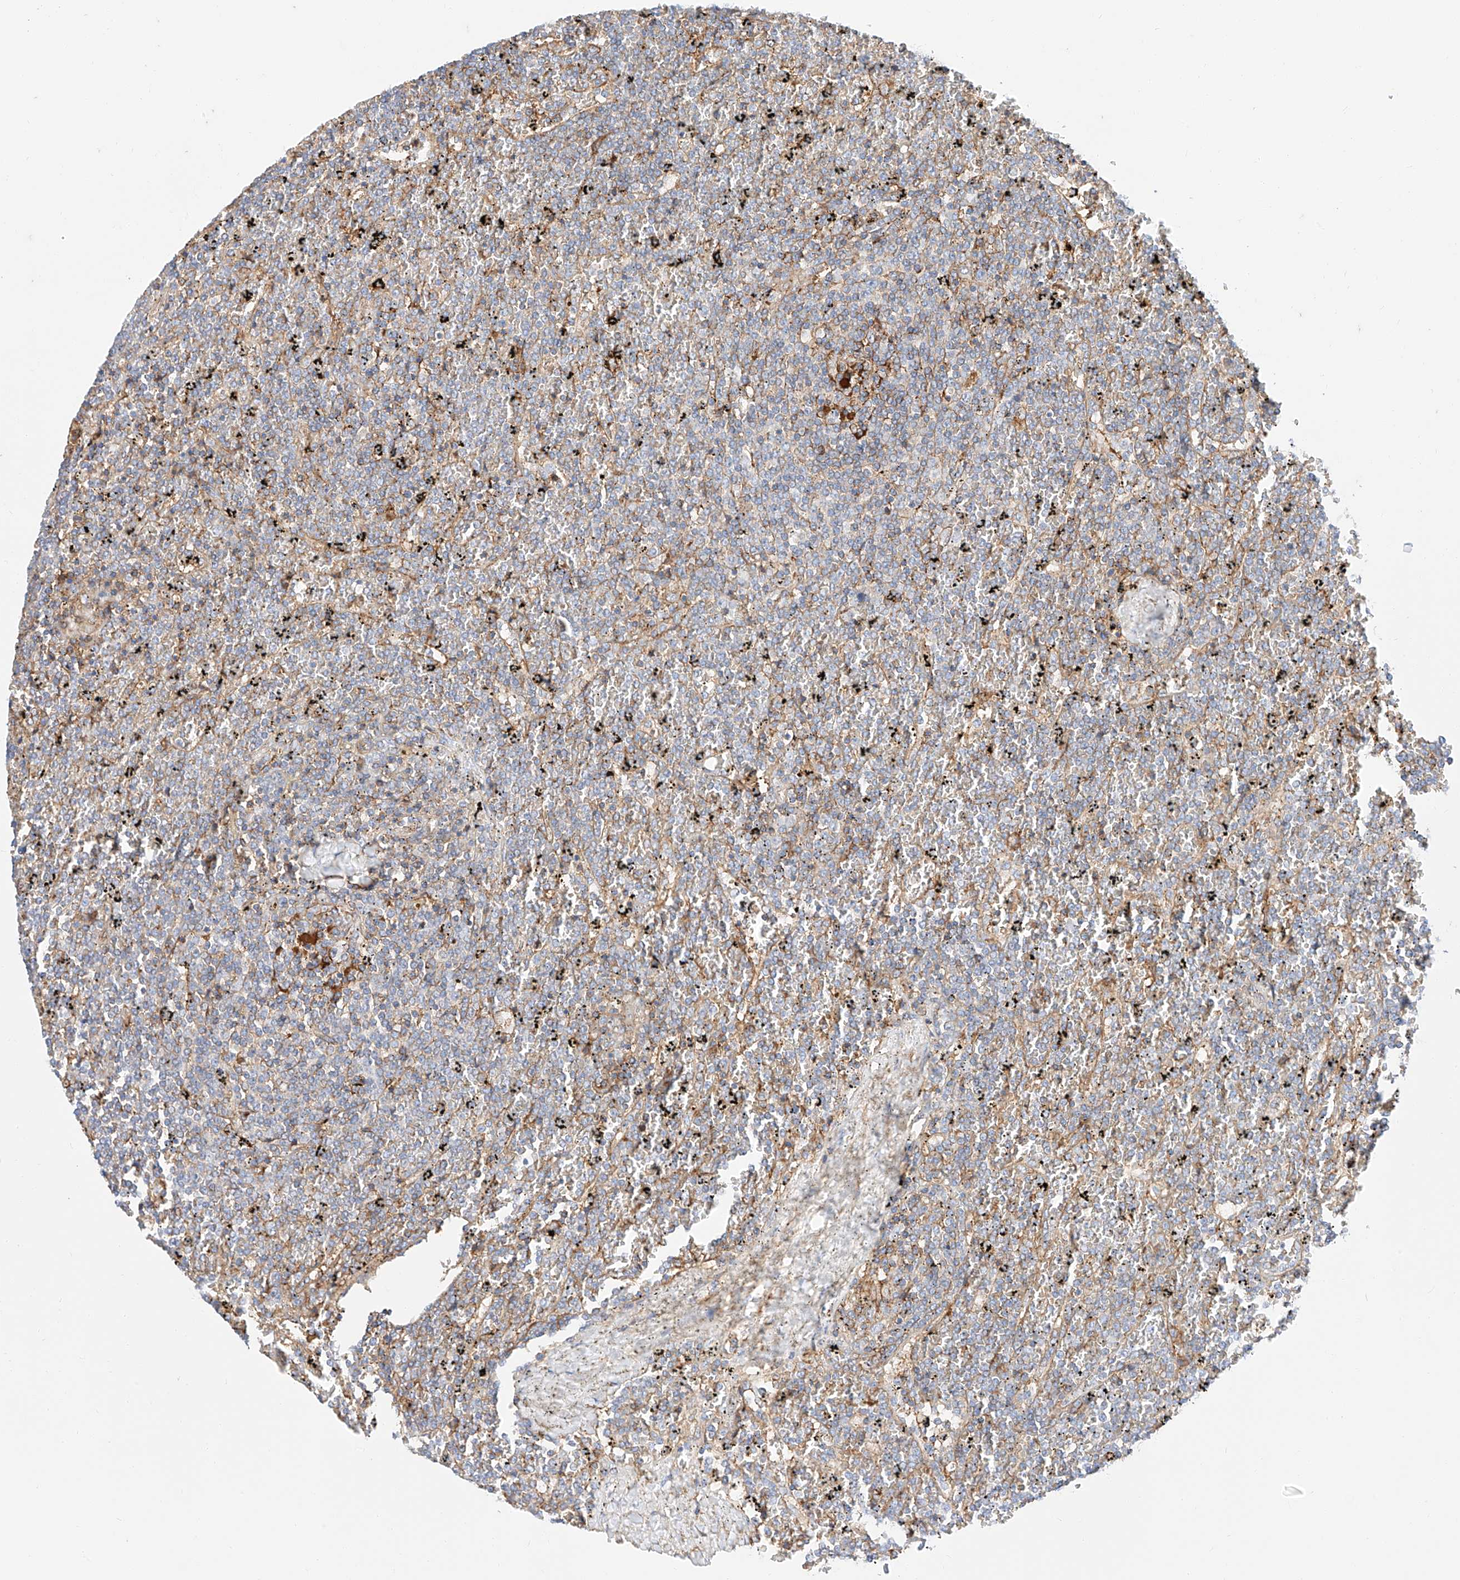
{"staining": {"intensity": "negative", "quantity": "none", "location": "none"}, "tissue": "lymphoma", "cell_type": "Tumor cells", "image_type": "cancer", "snomed": [{"axis": "morphology", "description": "Malignant lymphoma, non-Hodgkin's type, Low grade"}, {"axis": "topography", "description": "Spleen"}], "caption": "Tumor cells show no significant staining in lymphoma.", "gene": "HAUS4", "patient": {"sex": "female", "age": 19}}